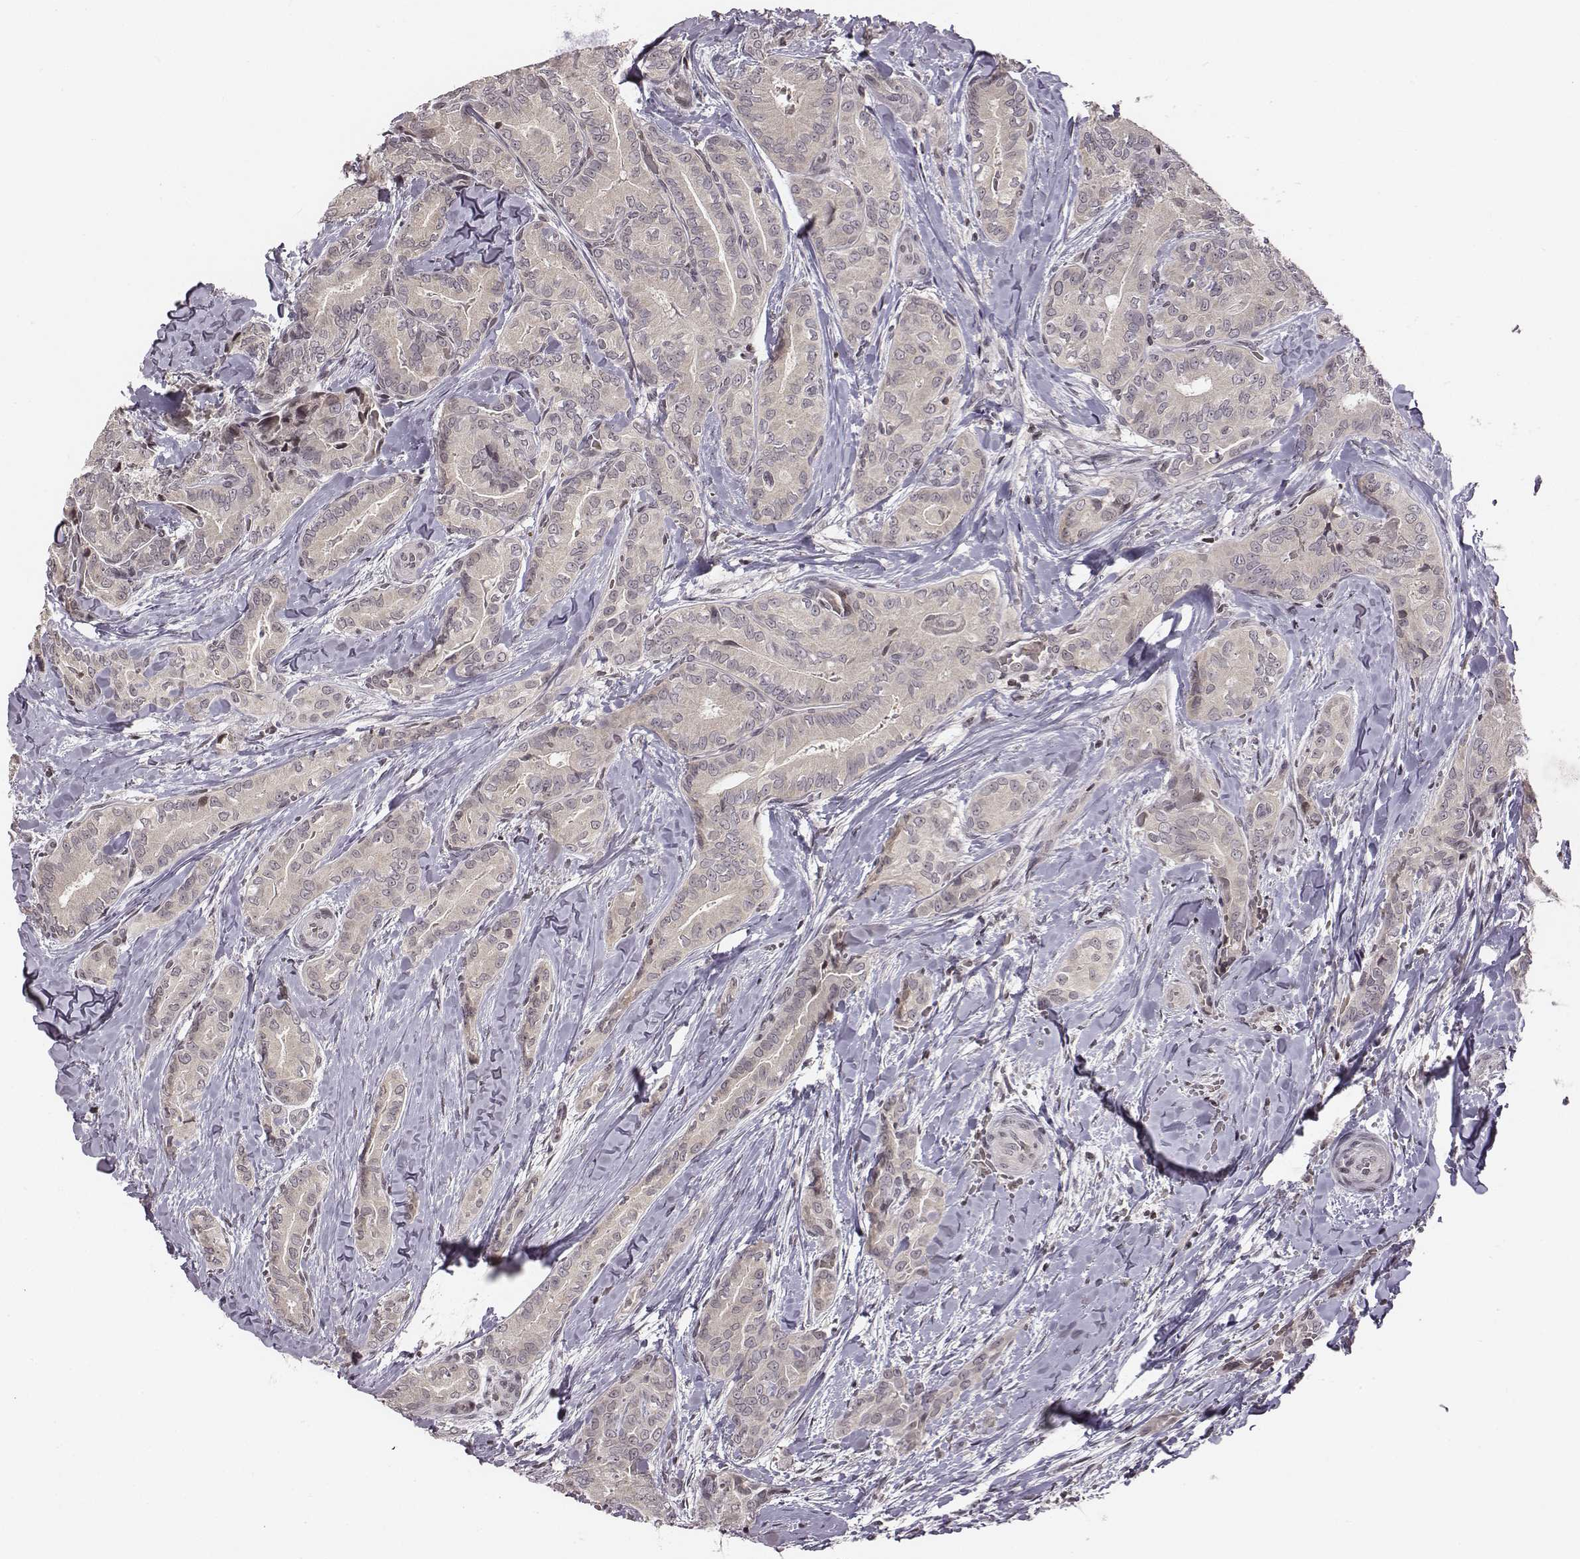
{"staining": {"intensity": "negative", "quantity": "none", "location": "none"}, "tissue": "thyroid cancer", "cell_type": "Tumor cells", "image_type": "cancer", "snomed": [{"axis": "morphology", "description": "Papillary adenocarcinoma, NOS"}, {"axis": "topography", "description": "Thyroid gland"}], "caption": "Thyroid cancer (papillary adenocarcinoma) was stained to show a protein in brown. There is no significant expression in tumor cells. Nuclei are stained in blue.", "gene": "GRM4", "patient": {"sex": "male", "age": 61}}